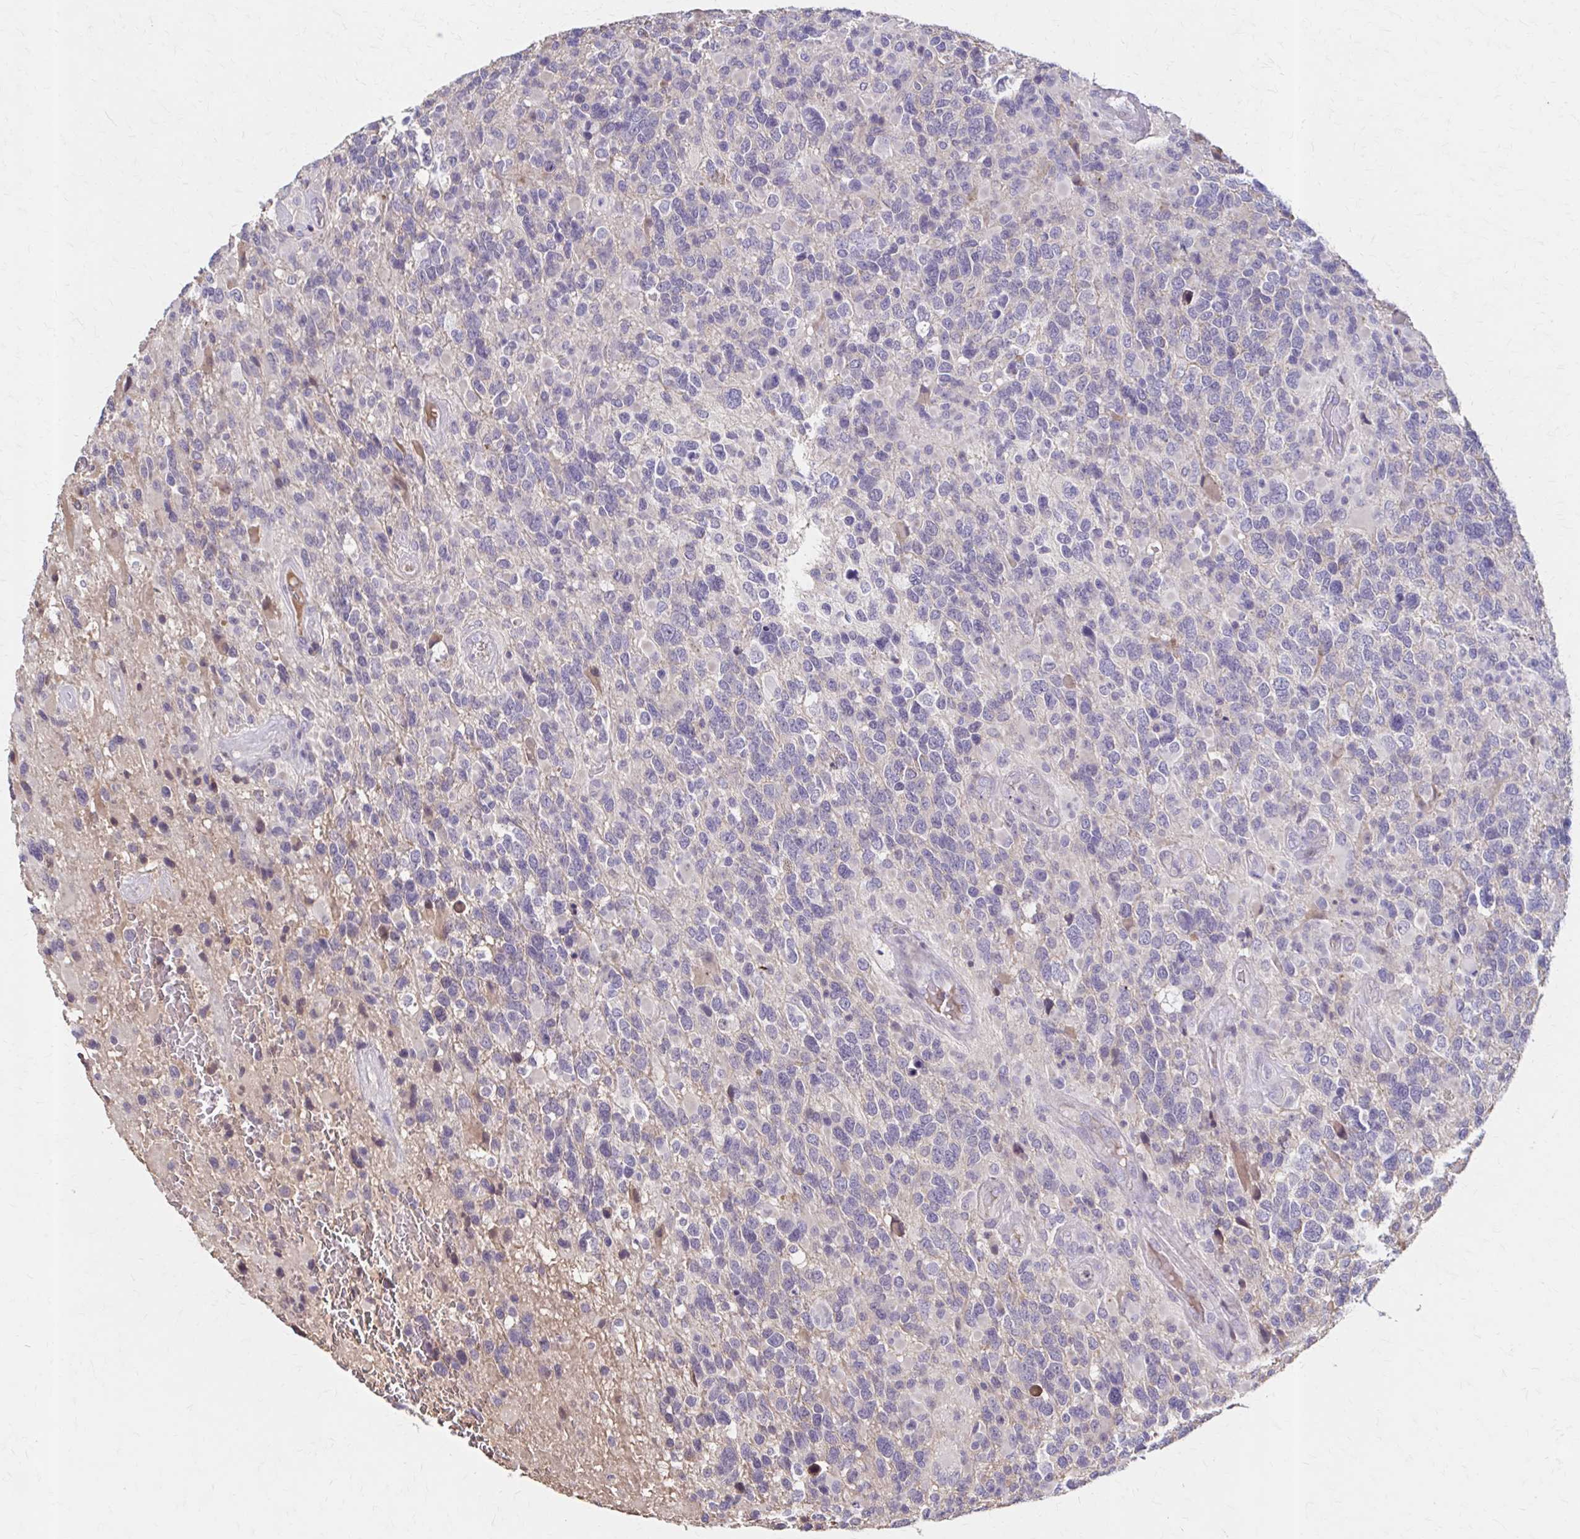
{"staining": {"intensity": "negative", "quantity": "none", "location": "none"}, "tissue": "glioma", "cell_type": "Tumor cells", "image_type": "cancer", "snomed": [{"axis": "morphology", "description": "Glioma, malignant, High grade"}, {"axis": "topography", "description": "Brain"}], "caption": "Tumor cells show no significant positivity in malignant high-grade glioma.", "gene": "HMGCS2", "patient": {"sex": "female", "age": 40}}